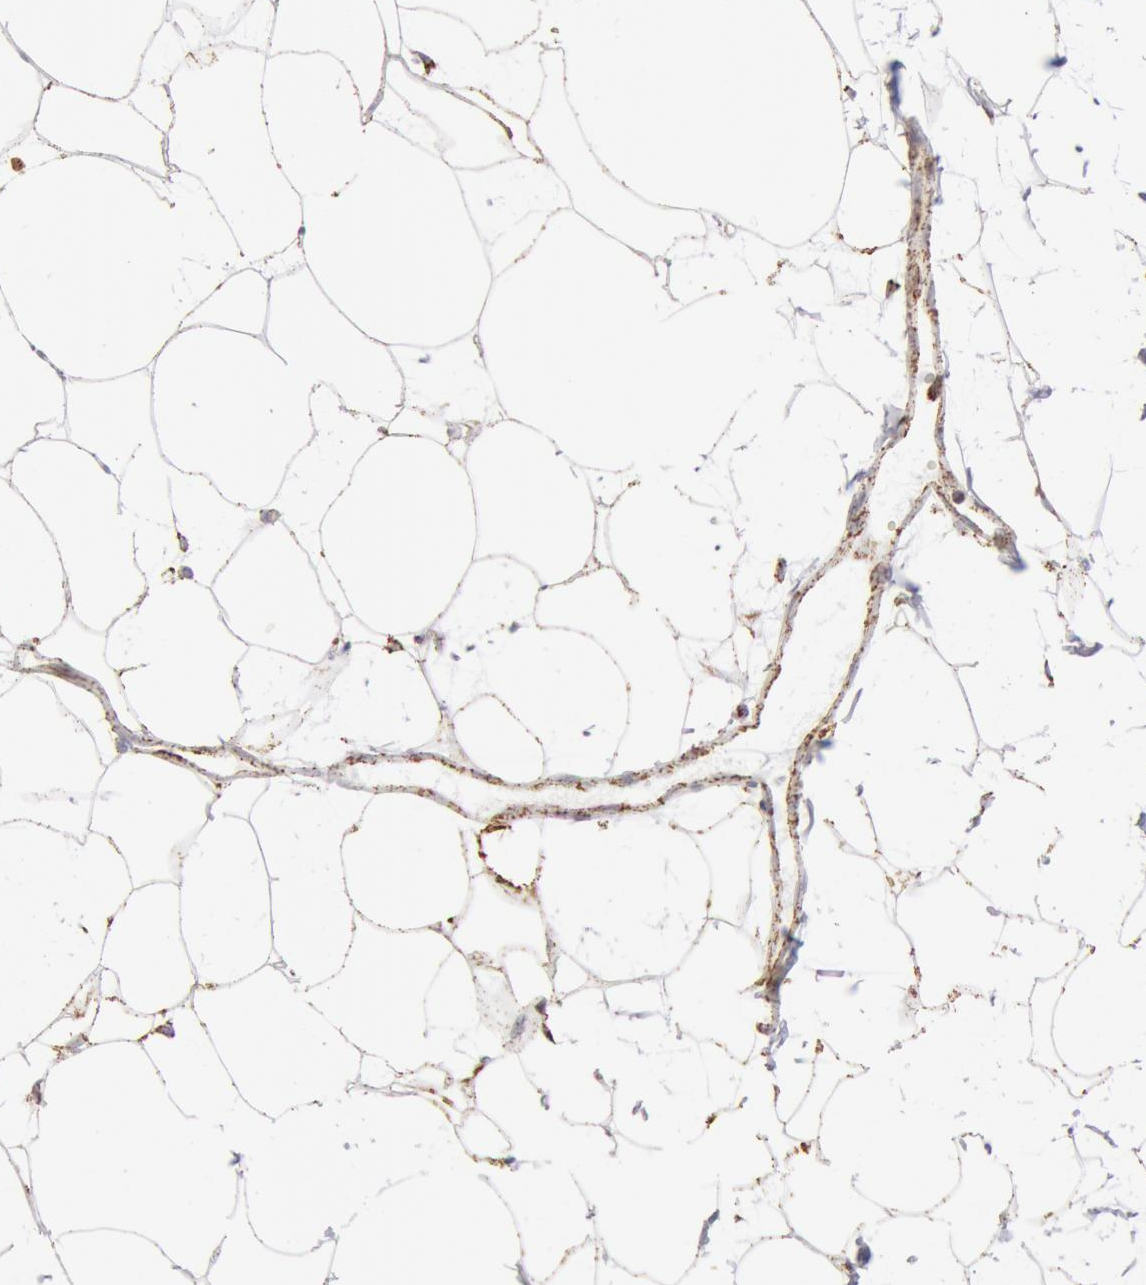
{"staining": {"intensity": "moderate", "quantity": ">75%", "location": "cytoplasmic/membranous"}, "tissue": "adipose tissue", "cell_type": "Adipocytes", "image_type": "normal", "snomed": [{"axis": "morphology", "description": "Normal tissue, NOS"}, {"axis": "topography", "description": "Breast"}], "caption": "Normal adipose tissue displays moderate cytoplasmic/membranous positivity in approximately >75% of adipocytes (brown staining indicates protein expression, while blue staining denotes nuclei)..", "gene": "ATP5F1B", "patient": {"sex": "female", "age": 45}}